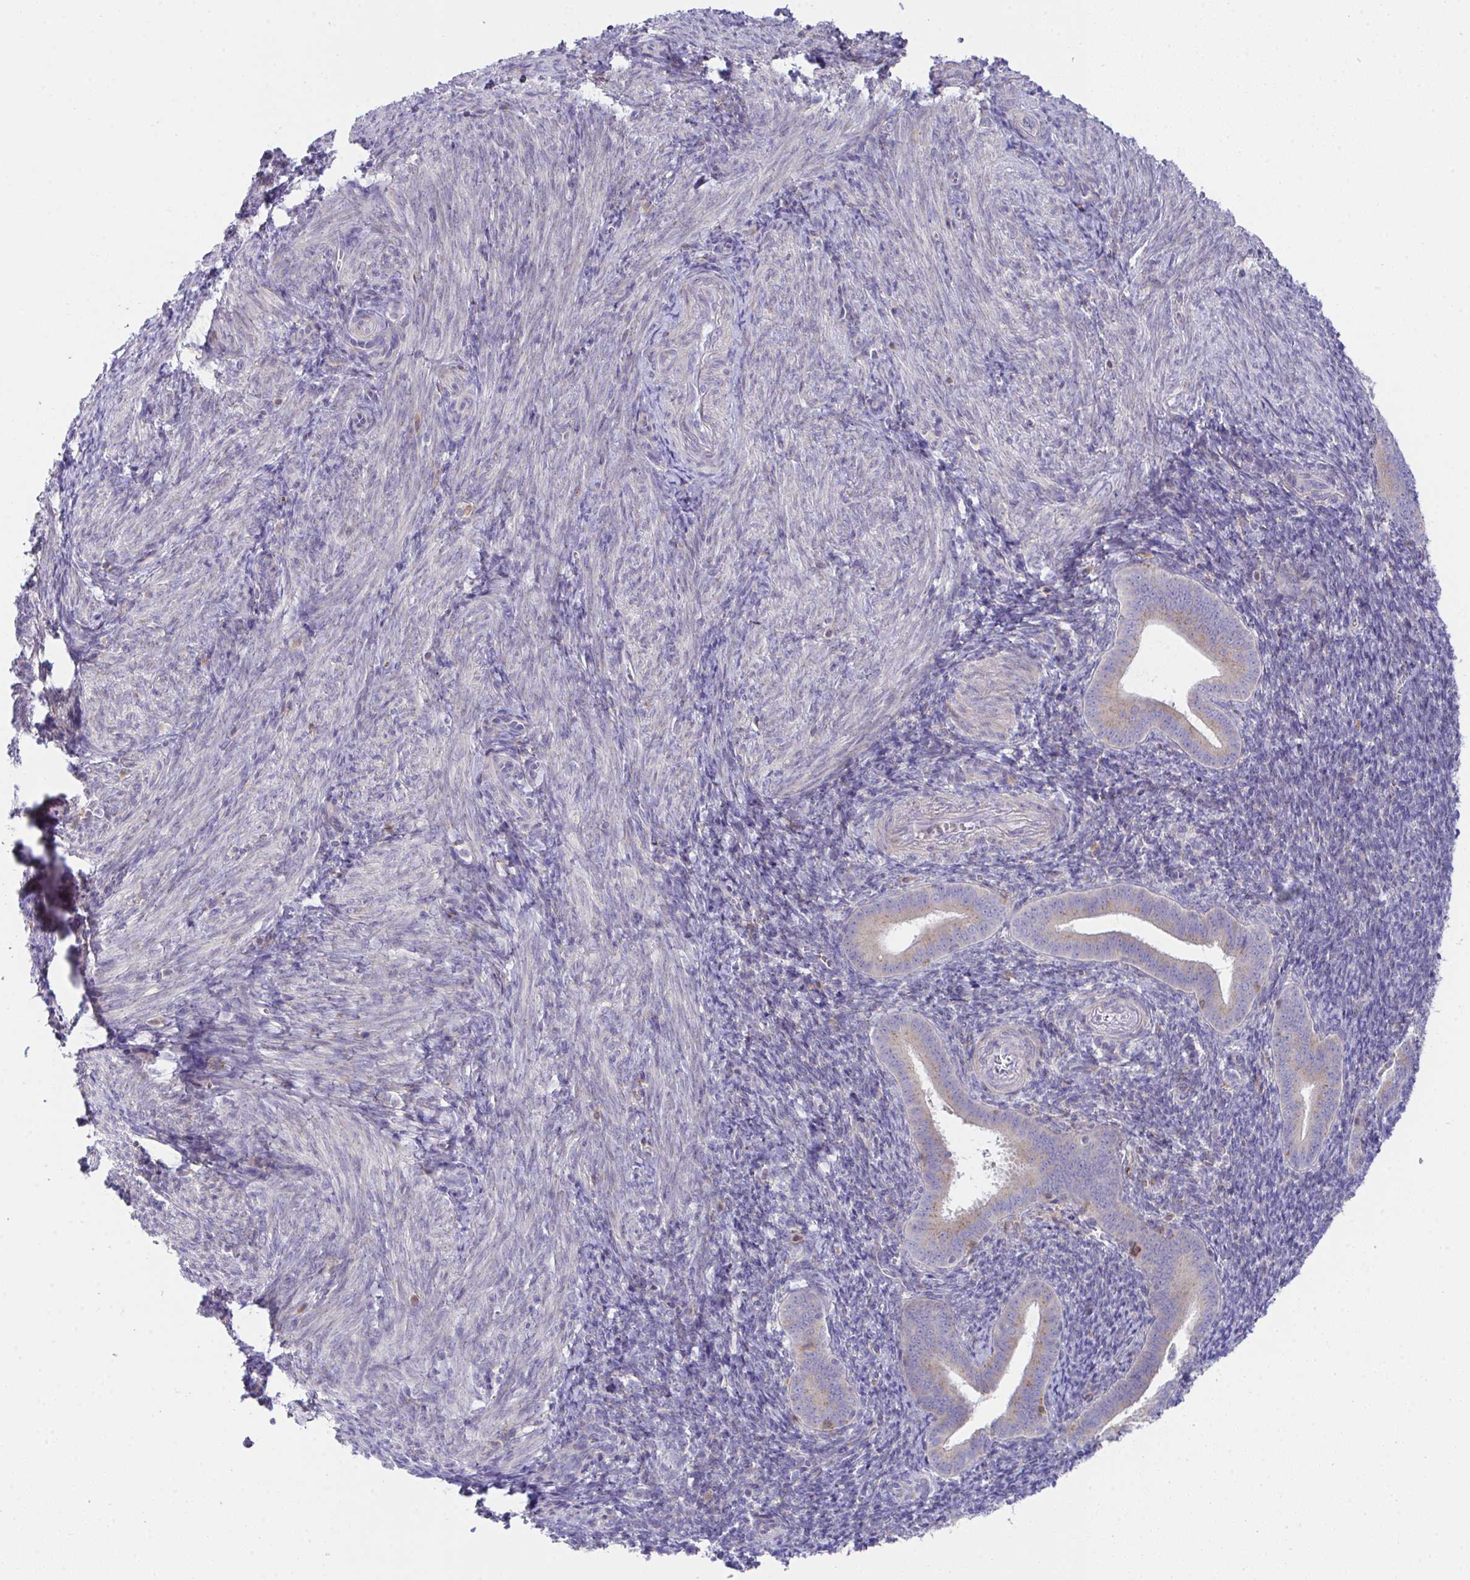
{"staining": {"intensity": "negative", "quantity": "none", "location": "none"}, "tissue": "endometrium", "cell_type": "Cells in endometrial stroma", "image_type": "normal", "snomed": [{"axis": "morphology", "description": "Normal tissue, NOS"}, {"axis": "topography", "description": "Endometrium"}], "caption": "Unremarkable endometrium was stained to show a protein in brown. There is no significant positivity in cells in endometrial stroma. Nuclei are stained in blue.", "gene": "MIA3", "patient": {"sex": "female", "age": 25}}